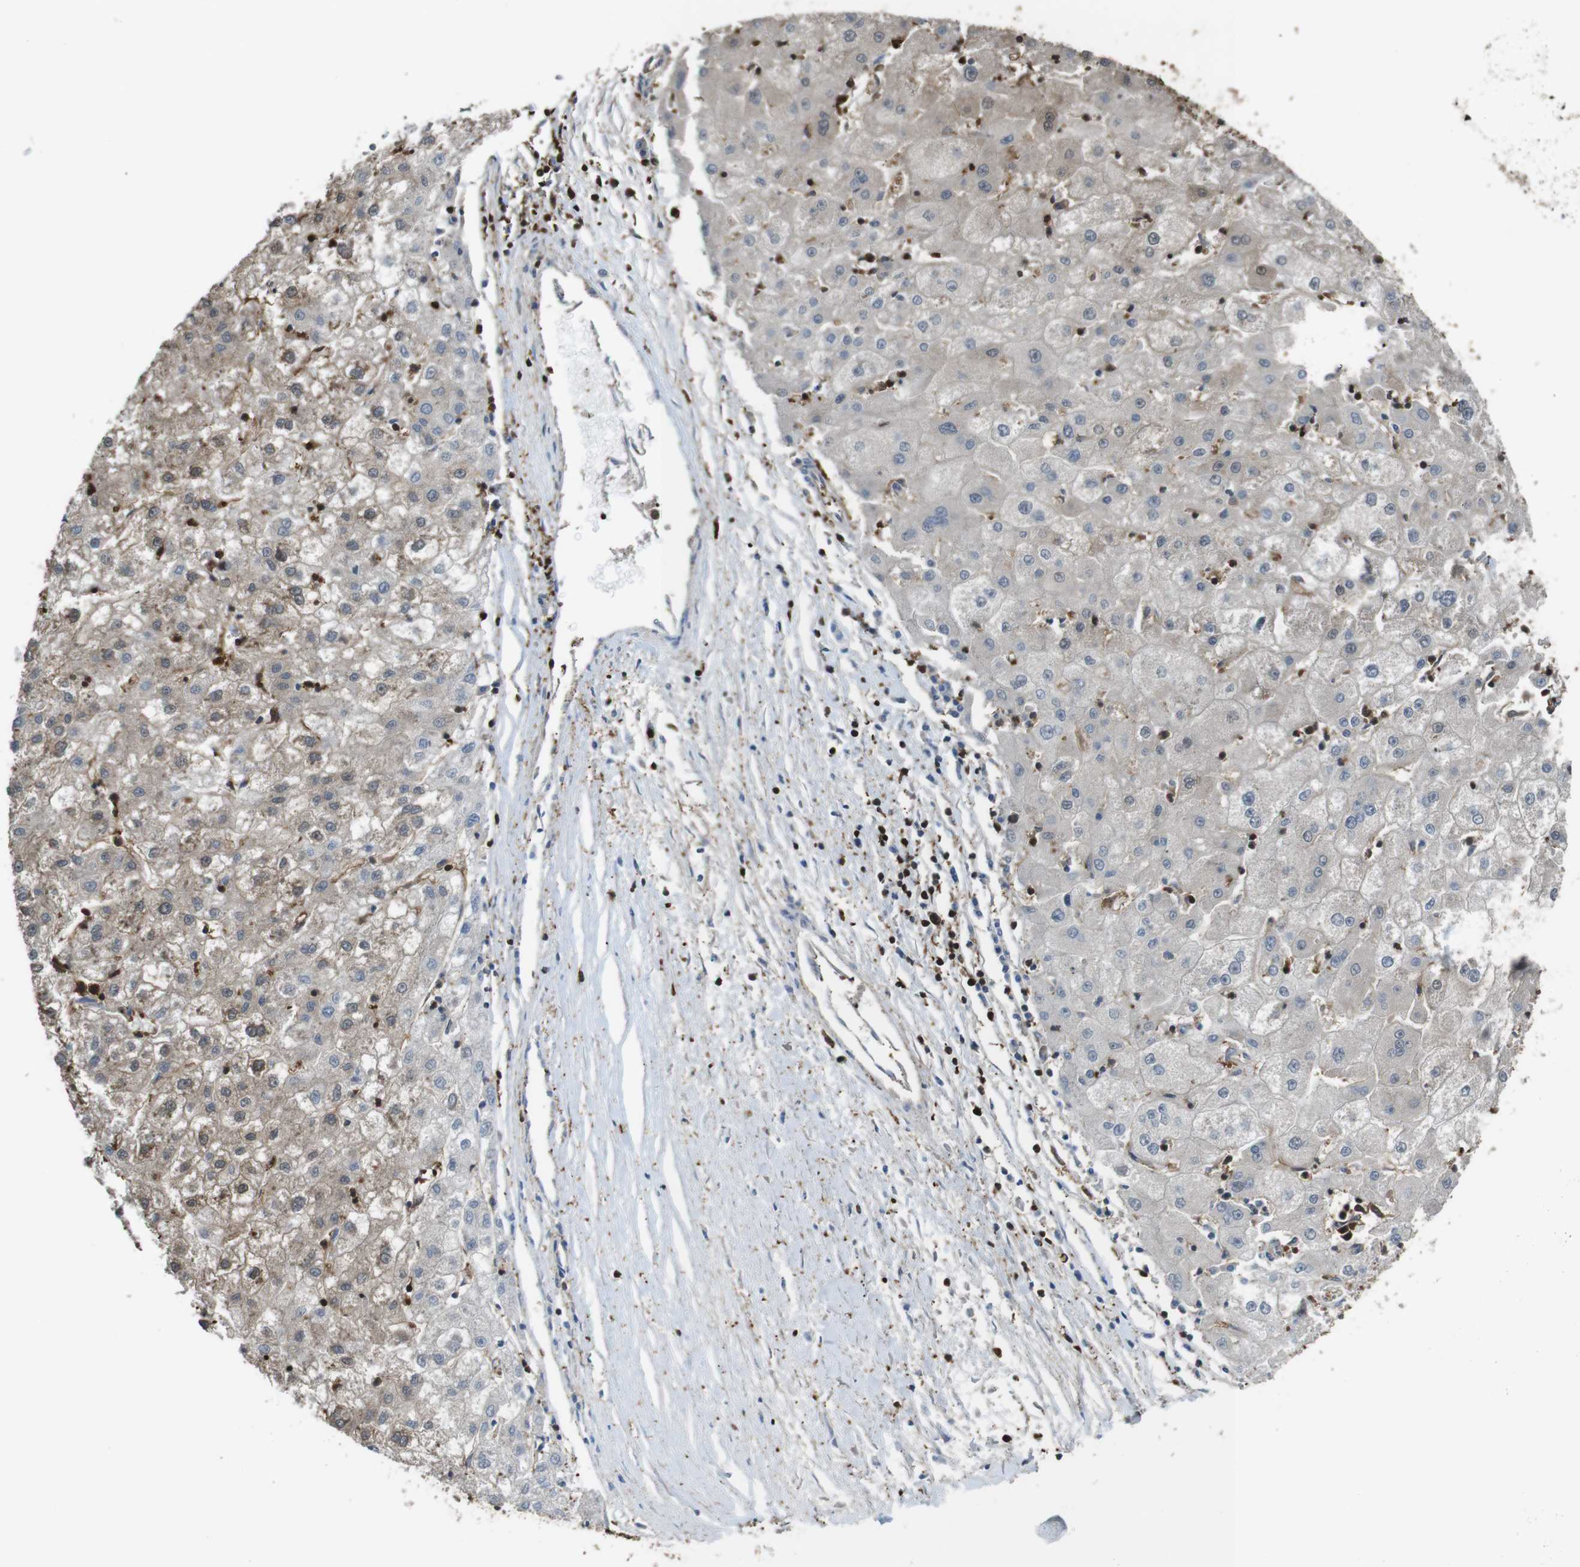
{"staining": {"intensity": "weak", "quantity": "25%-75%", "location": "cytoplasmic/membranous"}, "tissue": "liver cancer", "cell_type": "Tumor cells", "image_type": "cancer", "snomed": [{"axis": "morphology", "description": "Carcinoma, Hepatocellular, NOS"}, {"axis": "topography", "description": "Liver"}], "caption": "This is a histology image of immunohistochemistry staining of liver cancer (hepatocellular carcinoma), which shows weak positivity in the cytoplasmic/membranous of tumor cells.", "gene": "ARHGDIA", "patient": {"sex": "male", "age": 72}}